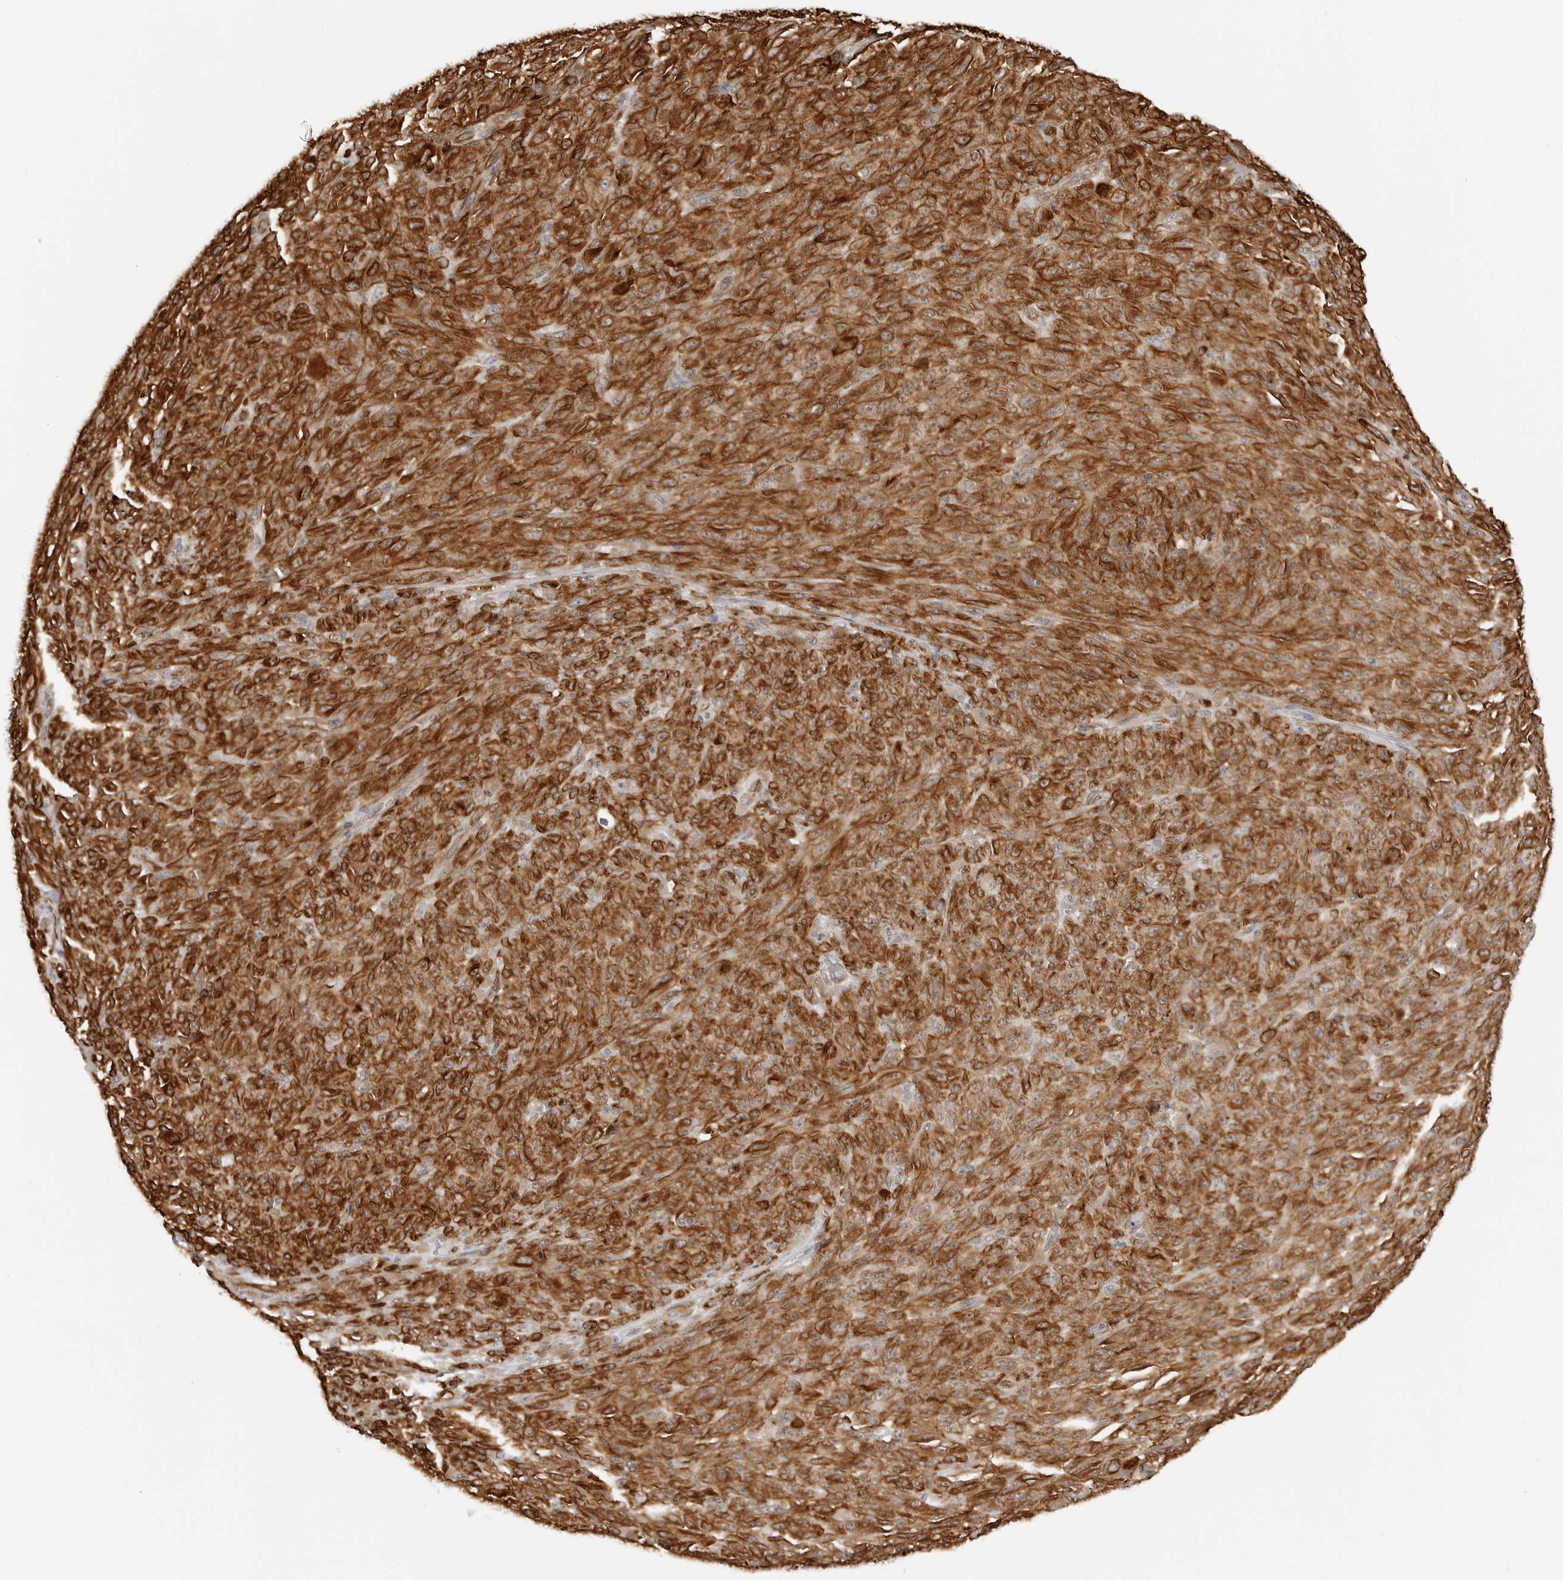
{"staining": {"intensity": "strong", "quantity": ">75%", "location": "cytoplasmic/membranous"}, "tissue": "melanoma", "cell_type": "Tumor cells", "image_type": "cancer", "snomed": [{"axis": "morphology", "description": "Malignant melanoma, NOS"}, {"axis": "topography", "description": "Skin"}], "caption": "DAB immunohistochemical staining of human malignant melanoma reveals strong cytoplasmic/membranous protein positivity in about >75% of tumor cells.", "gene": "NES", "patient": {"sex": "female", "age": 82}}